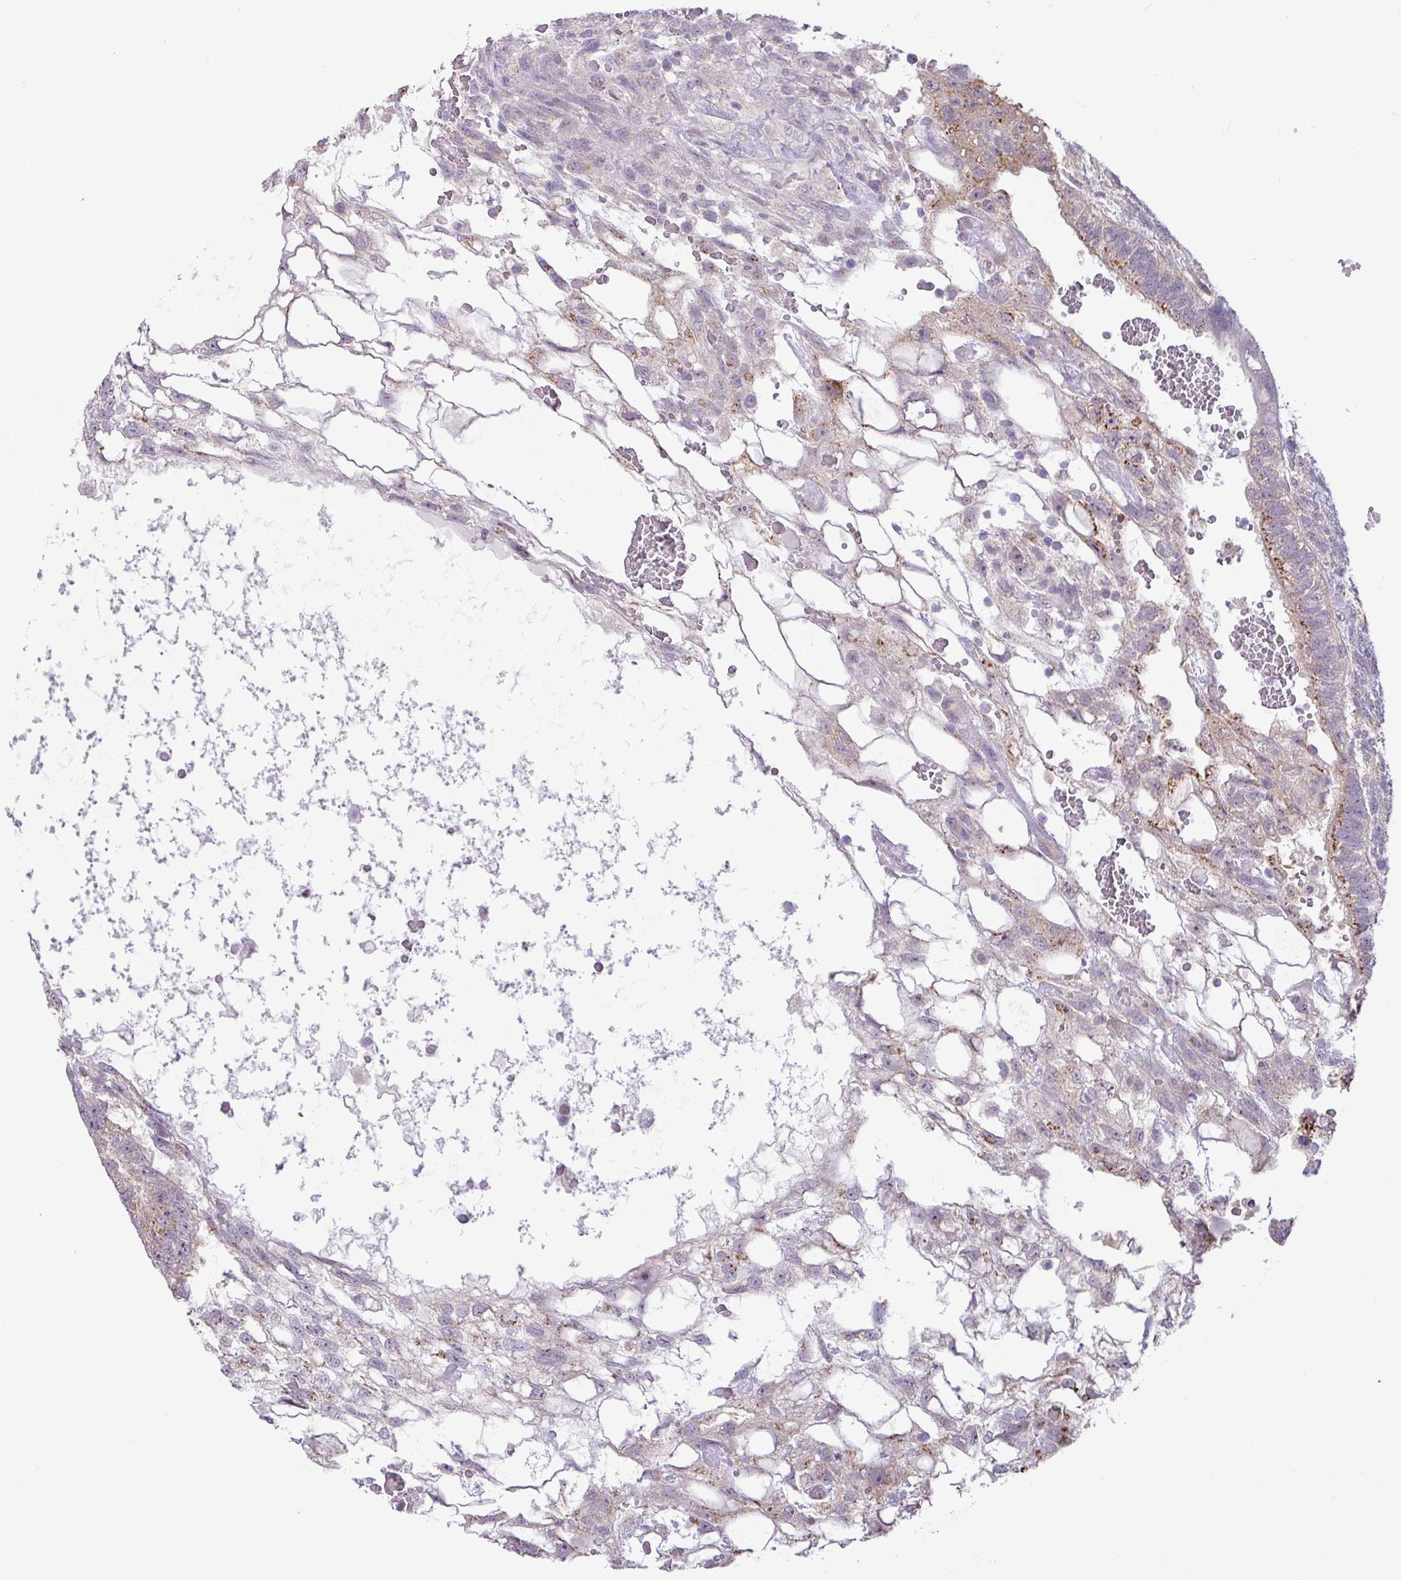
{"staining": {"intensity": "moderate", "quantity": "<25%", "location": "cytoplasmic/membranous"}, "tissue": "testis cancer", "cell_type": "Tumor cells", "image_type": "cancer", "snomed": [{"axis": "morphology", "description": "Normal tissue, NOS"}, {"axis": "morphology", "description": "Carcinoma, Embryonal, NOS"}, {"axis": "topography", "description": "Testis"}], "caption": "Immunohistochemical staining of testis embryonal carcinoma shows low levels of moderate cytoplasmic/membranous protein staining in about <25% of tumor cells.", "gene": "GALNT12", "patient": {"sex": "male", "age": 32}}